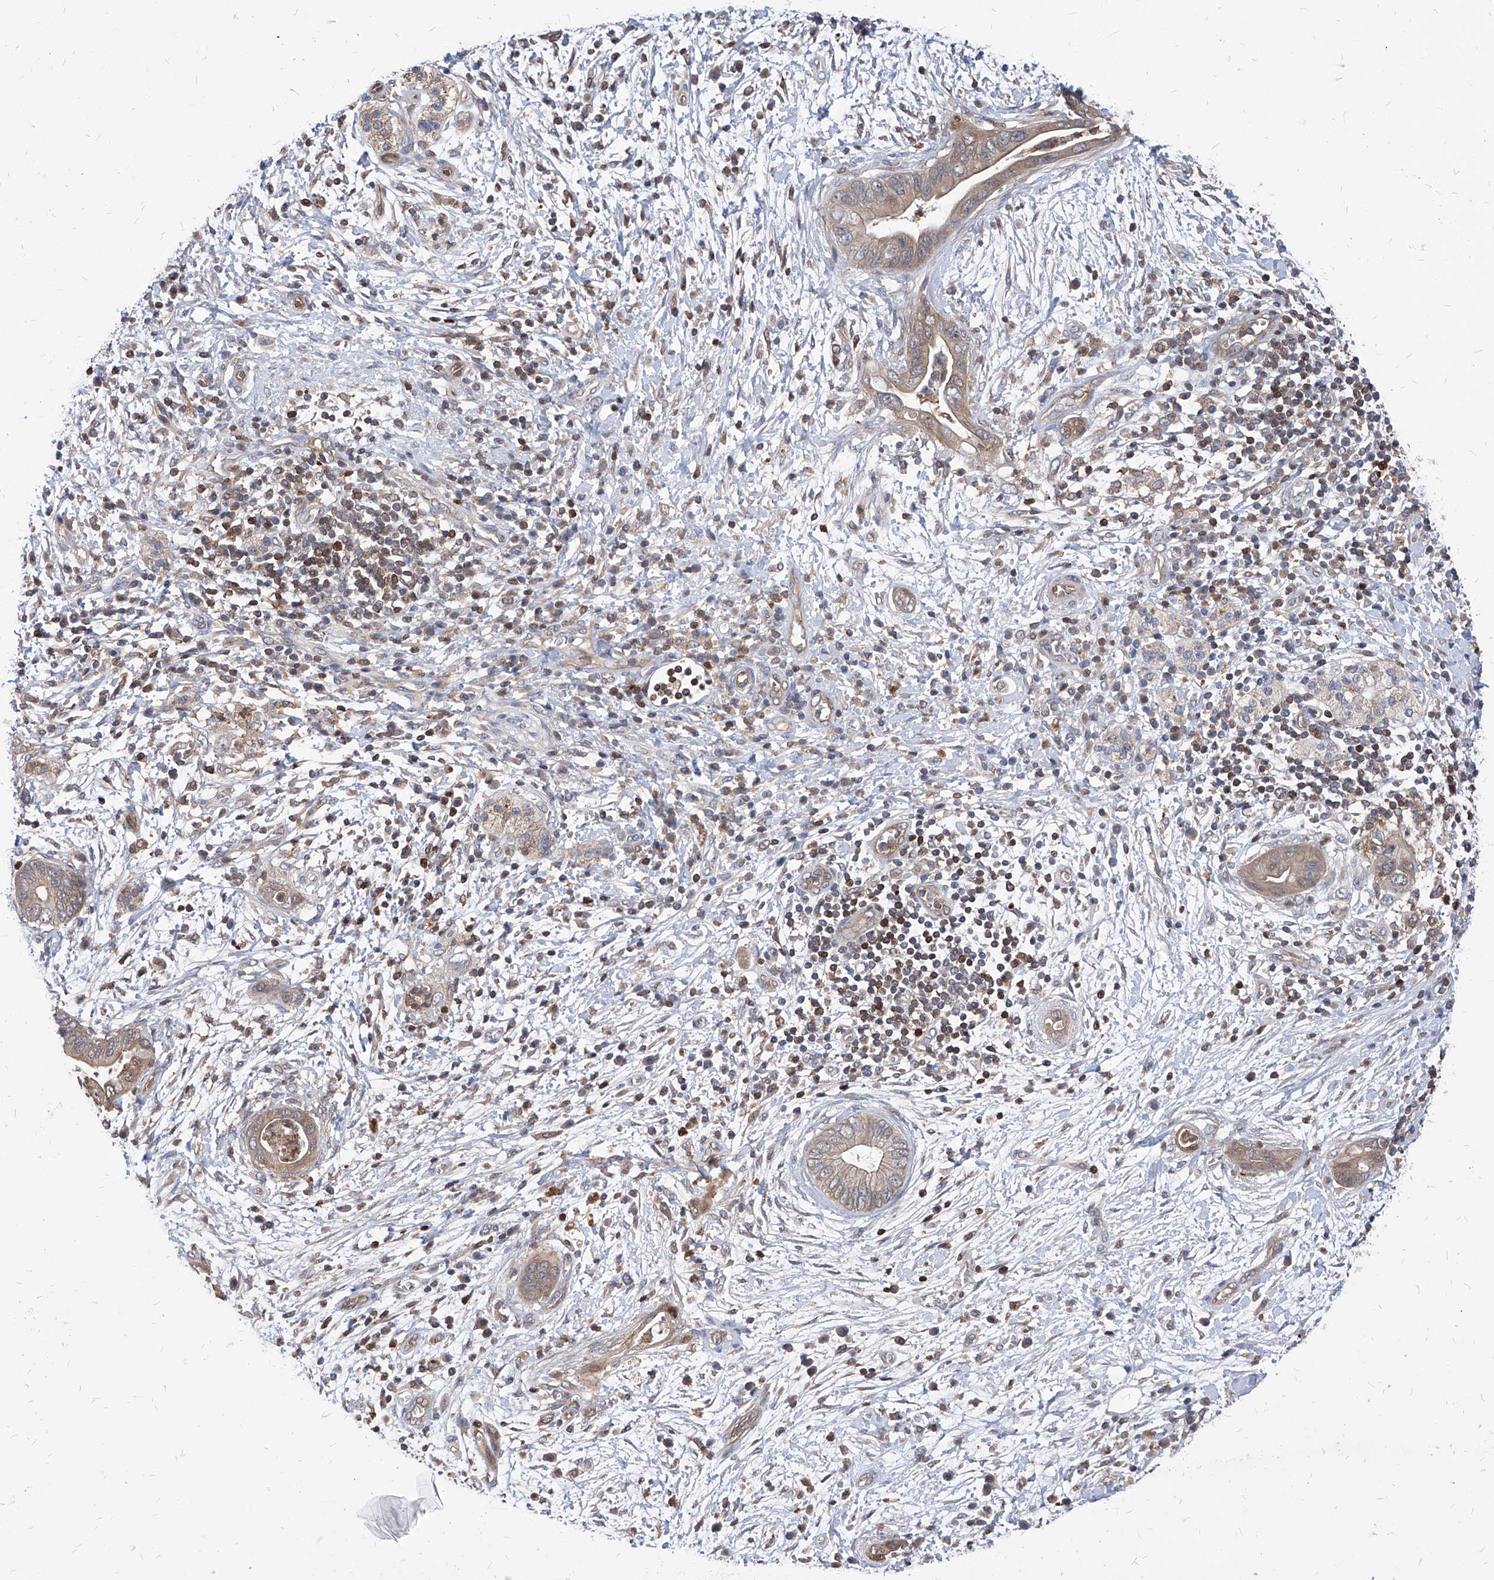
{"staining": {"intensity": "weak", "quantity": ">75%", "location": "cytoplasmic/membranous"}, "tissue": "pancreatic cancer", "cell_type": "Tumor cells", "image_type": "cancer", "snomed": [{"axis": "morphology", "description": "Adenocarcinoma, NOS"}, {"axis": "topography", "description": "Pancreas"}], "caption": "Immunohistochemical staining of human pancreatic adenocarcinoma shows low levels of weak cytoplasmic/membranous expression in about >75% of tumor cells.", "gene": "ABRACL", "patient": {"sex": "male", "age": 75}}